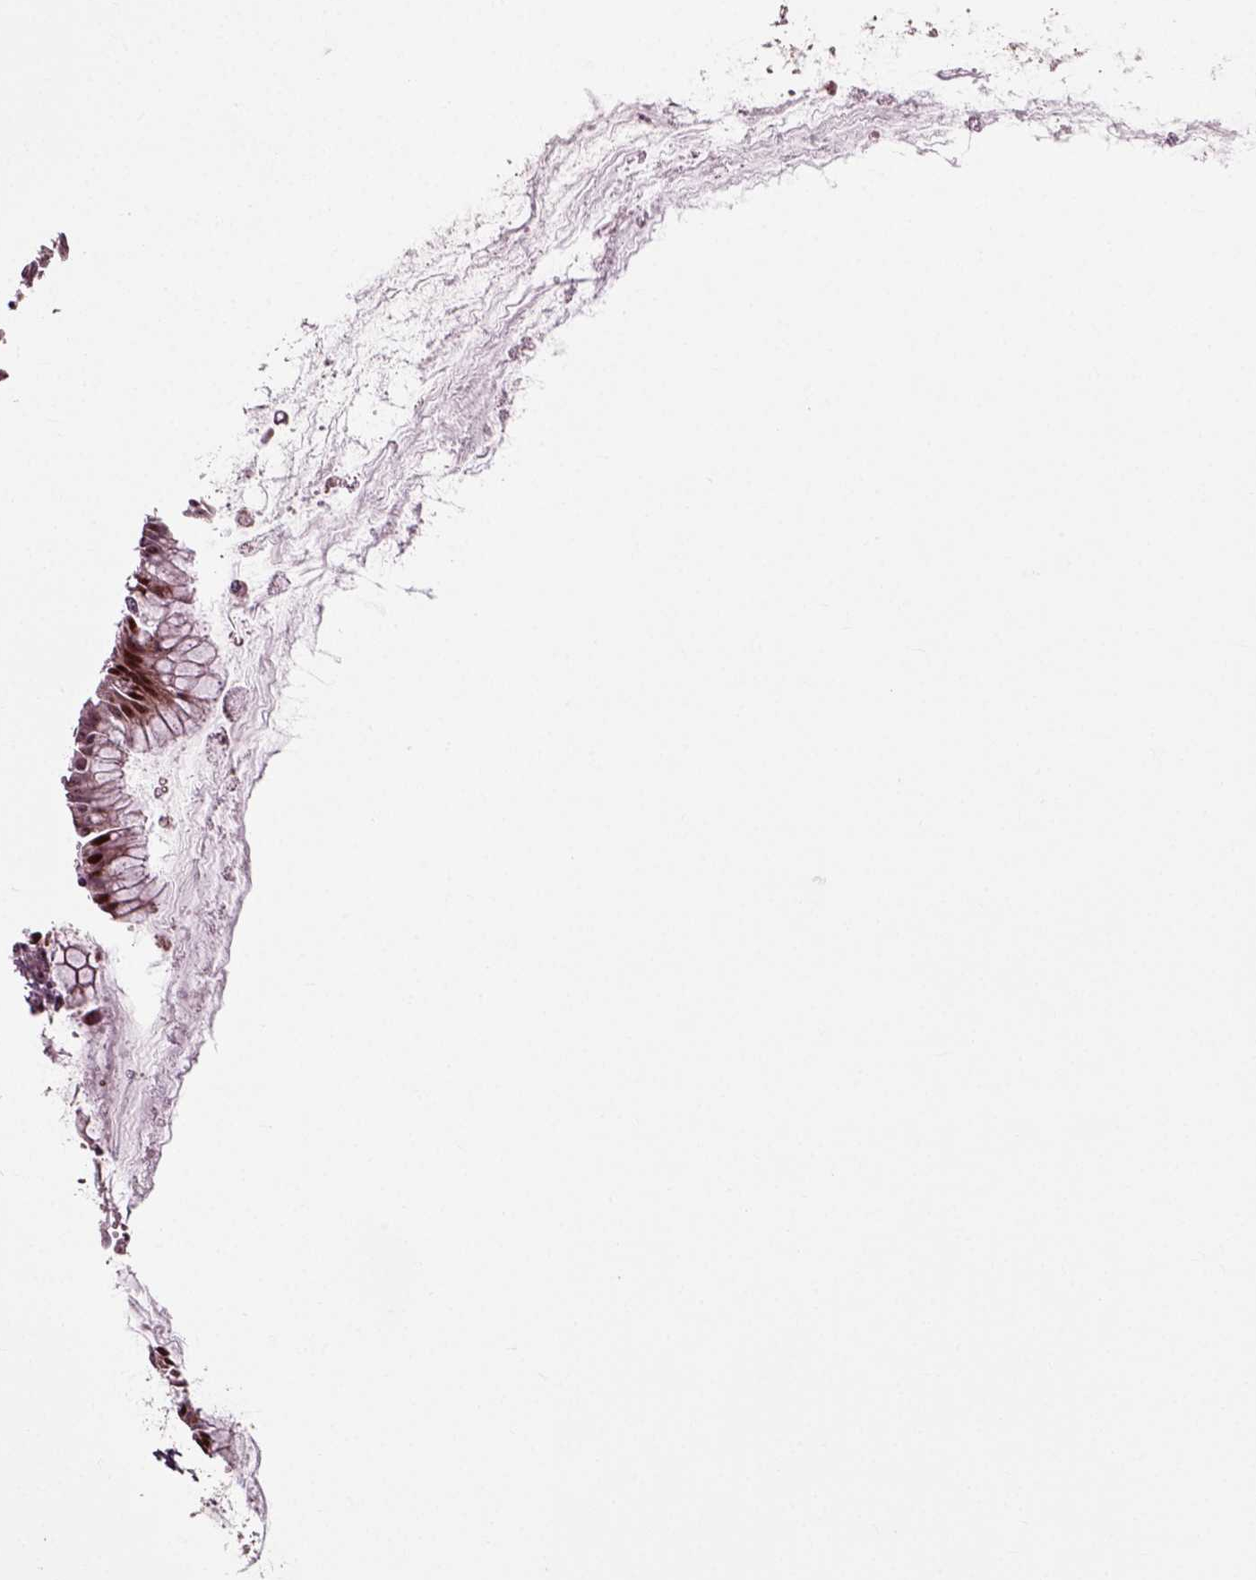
{"staining": {"intensity": "strong", "quantity": "25%-75%", "location": "nuclear"}, "tissue": "ovarian cancer", "cell_type": "Tumor cells", "image_type": "cancer", "snomed": [{"axis": "morphology", "description": "Cystadenocarcinoma, mucinous, NOS"}, {"axis": "topography", "description": "Ovary"}], "caption": "This image displays ovarian mucinous cystadenocarcinoma stained with immunohistochemistry to label a protein in brown. The nuclear of tumor cells show strong positivity for the protein. Nuclei are counter-stained blue.", "gene": "CDC14A", "patient": {"sex": "female", "age": 41}}